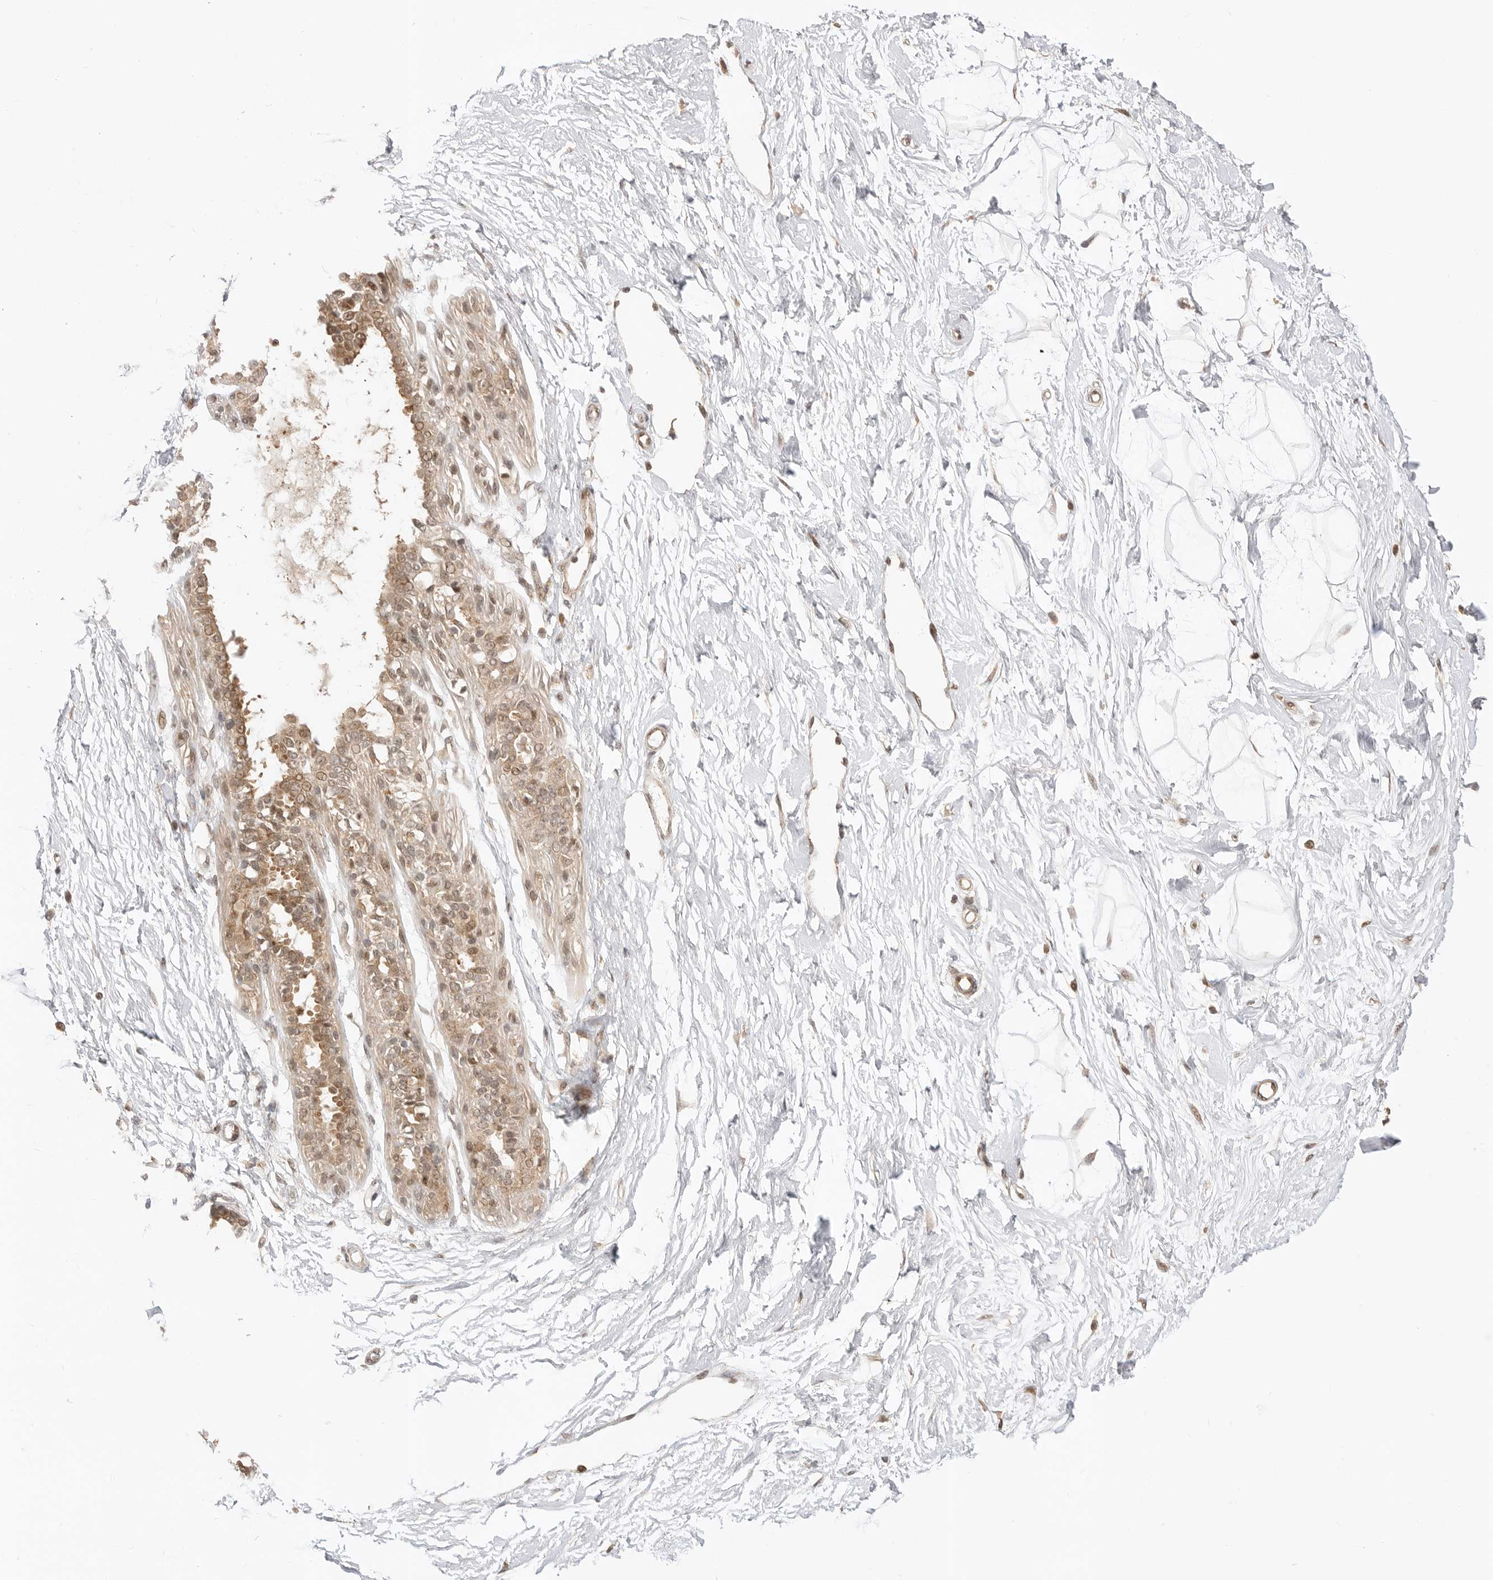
{"staining": {"intensity": "negative", "quantity": "none", "location": "none"}, "tissue": "breast", "cell_type": "Adipocytes", "image_type": "normal", "snomed": [{"axis": "morphology", "description": "Normal tissue, NOS"}, {"axis": "topography", "description": "Breast"}], "caption": "Immunohistochemistry histopathology image of normal breast: human breast stained with DAB reveals no significant protein positivity in adipocytes. (DAB (3,3'-diaminobenzidine) immunohistochemistry visualized using brightfield microscopy, high magnification).", "gene": "ALKAL1", "patient": {"sex": "female", "age": 45}}